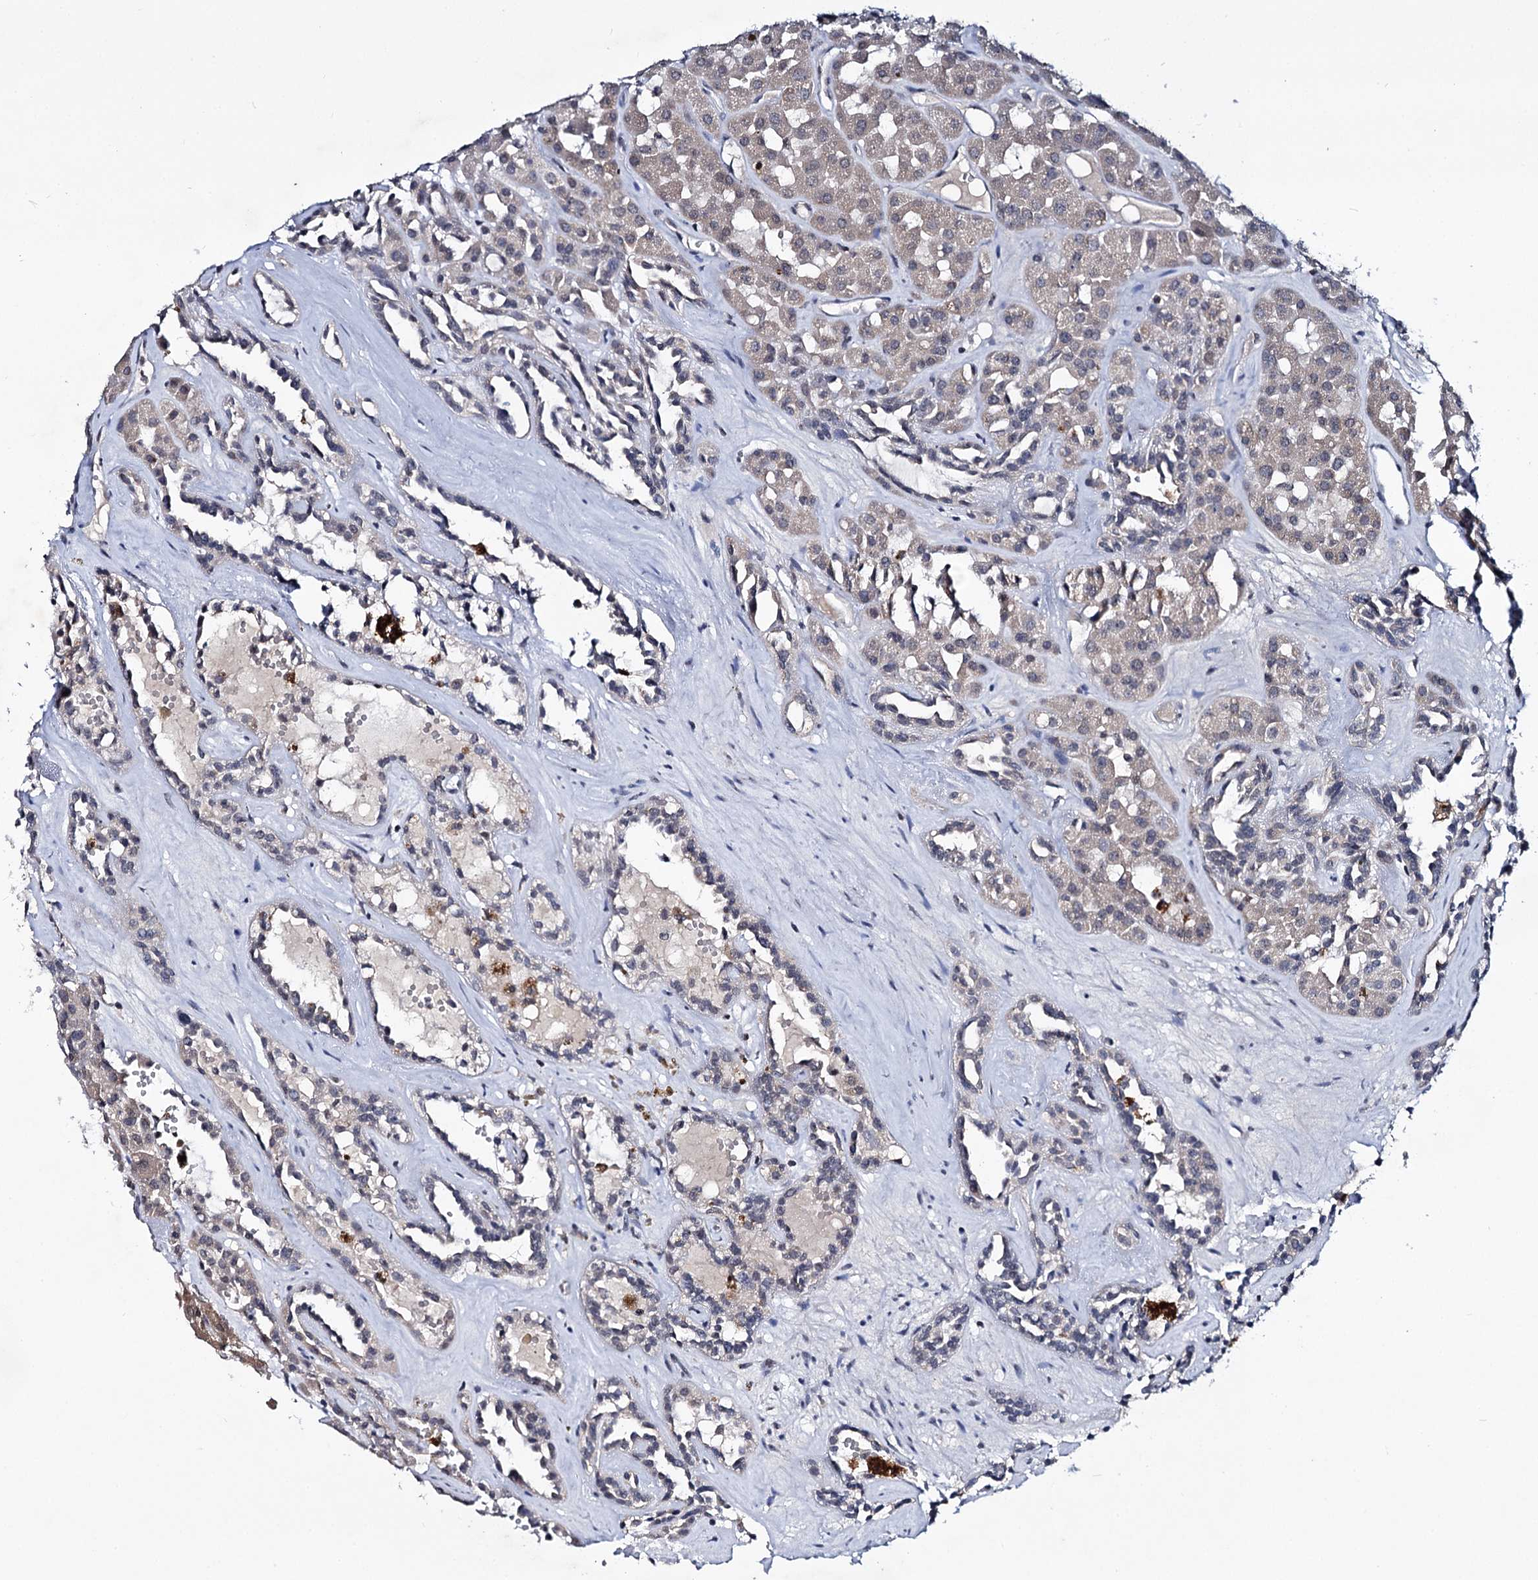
{"staining": {"intensity": "weak", "quantity": "25%-75%", "location": "cytoplasmic/membranous"}, "tissue": "renal cancer", "cell_type": "Tumor cells", "image_type": "cancer", "snomed": [{"axis": "morphology", "description": "Carcinoma, NOS"}, {"axis": "topography", "description": "Kidney"}], "caption": "Renal cancer (carcinoma) stained with IHC exhibits weak cytoplasmic/membranous expression in about 25%-75% of tumor cells.", "gene": "SMCHD1", "patient": {"sex": "female", "age": 75}}